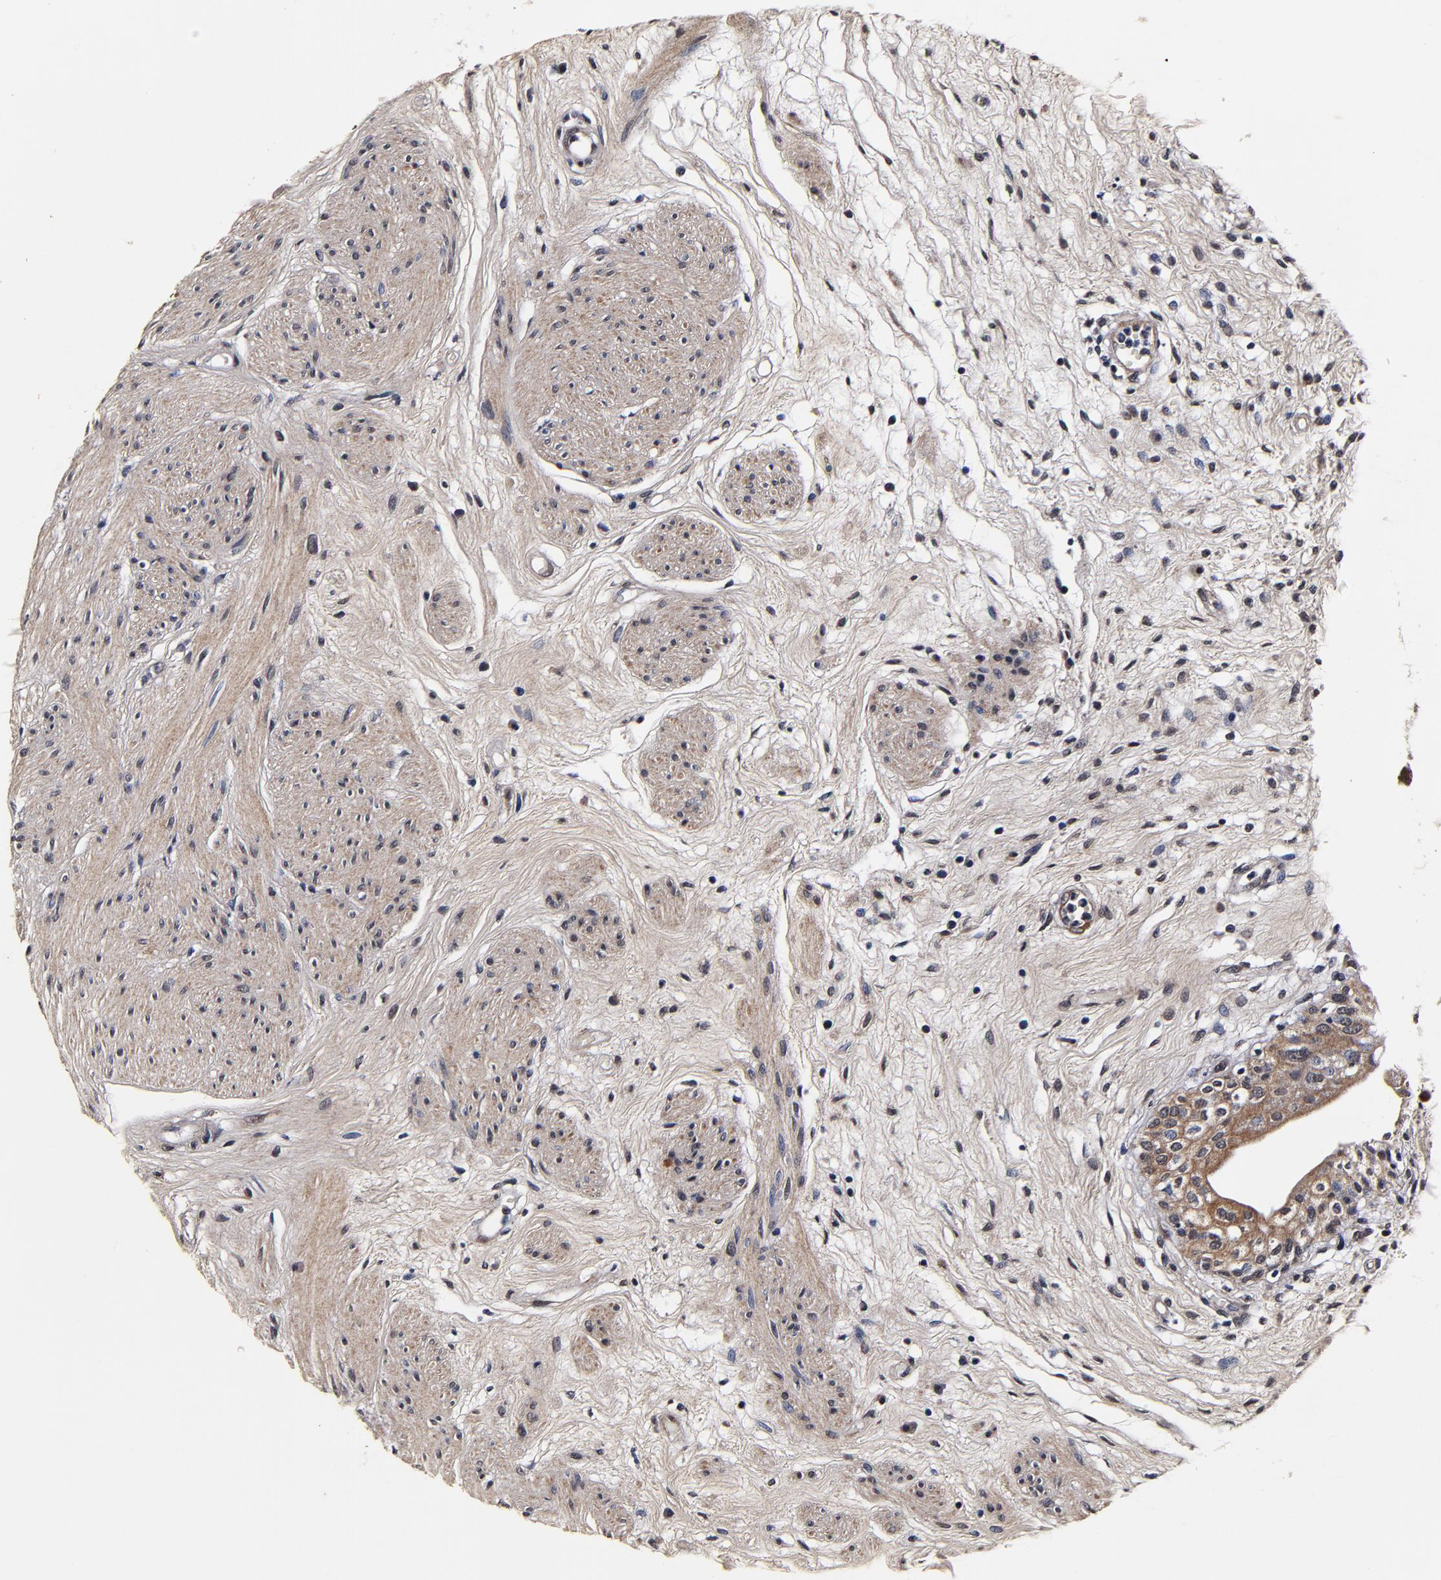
{"staining": {"intensity": "strong", "quantity": ">75%", "location": "cytoplasmic/membranous"}, "tissue": "urinary bladder", "cell_type": "Urothelial cells", "image_type": "normal", "snomed": [{"axis": "morphology", "description": "Normal tissue, NOS"}, {"axis": "topography", "description": "Urinary bladder"}], "caption": "IHC (DAB (3,3'-diaminobenzidine)) staining of benign human urinary bladder reveals strong cytoplasmic/membranous protein staining in about >75% of urothelial cells.", "gene": "MMP15", "patient": {"sex": "female", "age": 55}}